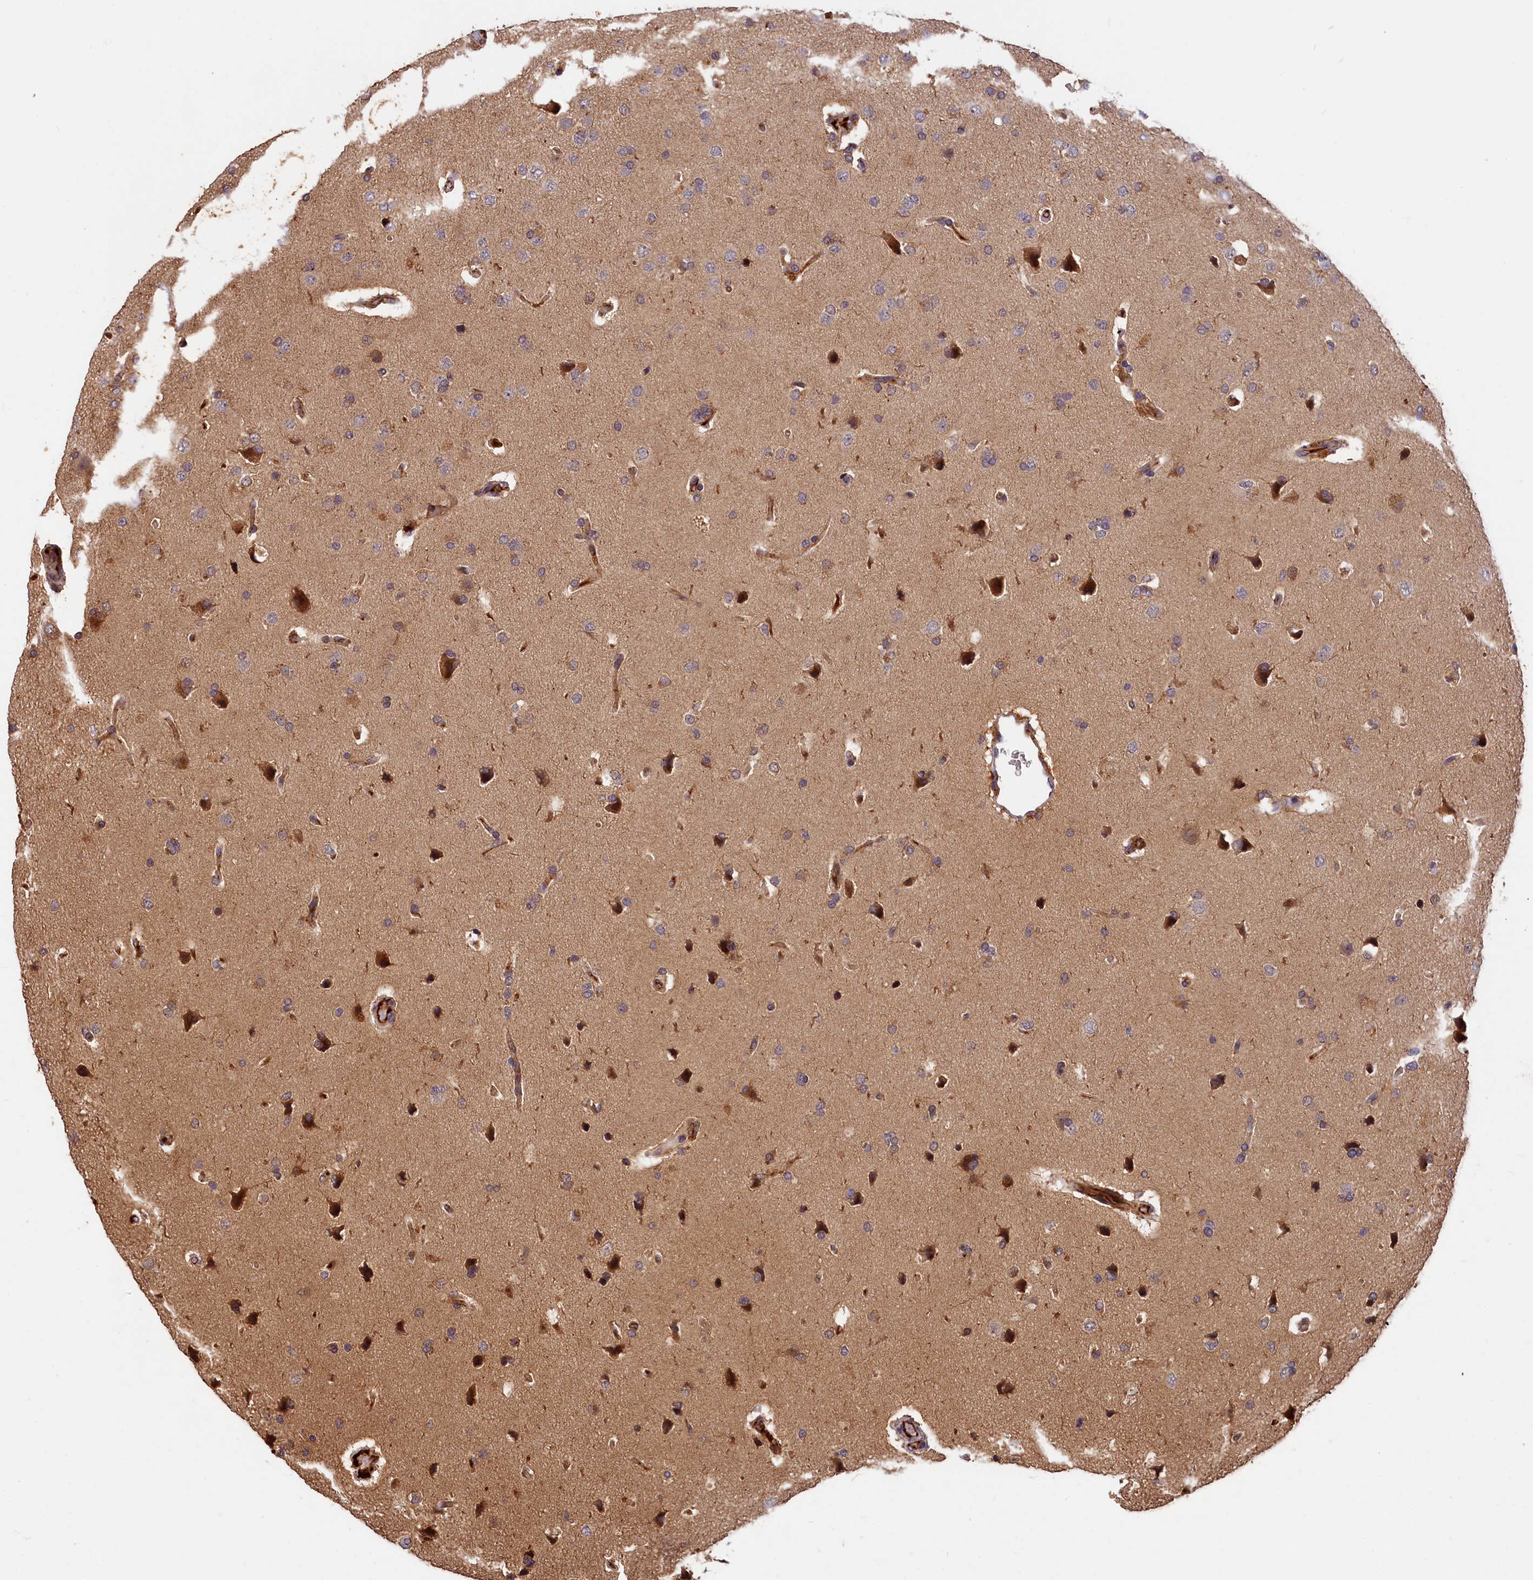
{"staining": {"intensity": "negative", "quantity": "none", "location": "none"}, "tissue": "glioma", "cell_type": "Tumor cells", "image_type": "cancer", "snomed": [{"axis": "morphology", "description": "Glioma, malignant, High grade"}, {"axis": "topography", "description": "Brain"}], "caption": "A histopathology image of glioma stained for a protein displays no brown staining in tumor cells.", "gene": "ITIH1", "patient": {"sex": "male", "age": 72}}